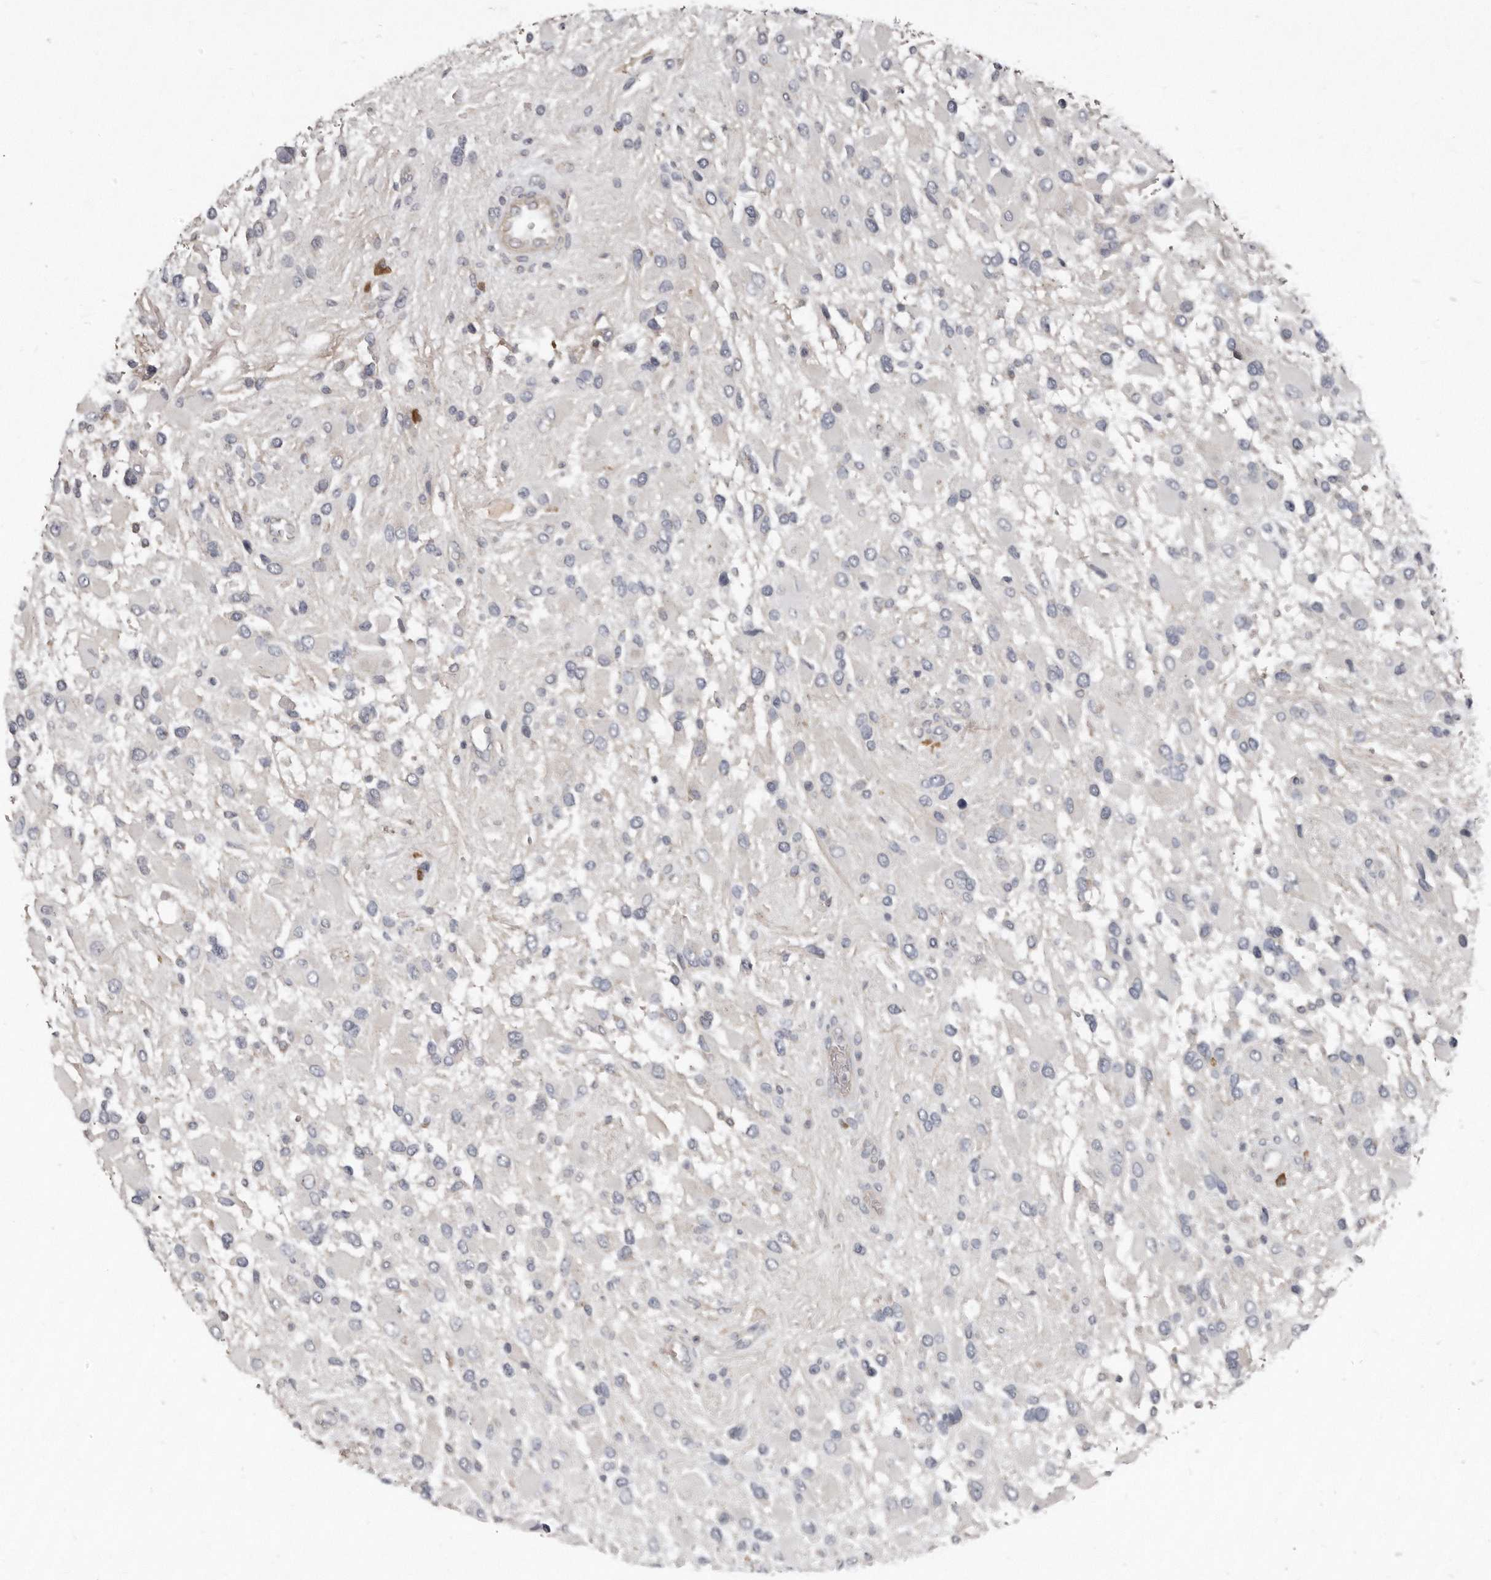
{"staining": {"intensity": "negative", "quantity": "none", "location": "none"}, "tissue": "glioma", "cell_type": "Tumor cells", "image_type": "cancer", "snomed": [{"axis": "morphology", "description": "Glioma, malignant, High grade"}, {"axis": "topography", "description": "Brain"}], "caption": "This is an IHC micrograph of glioma. There is no staining in tumor cells.", "gene": "AKNAD1", "patient": {"sex": "male", "age": 53}}